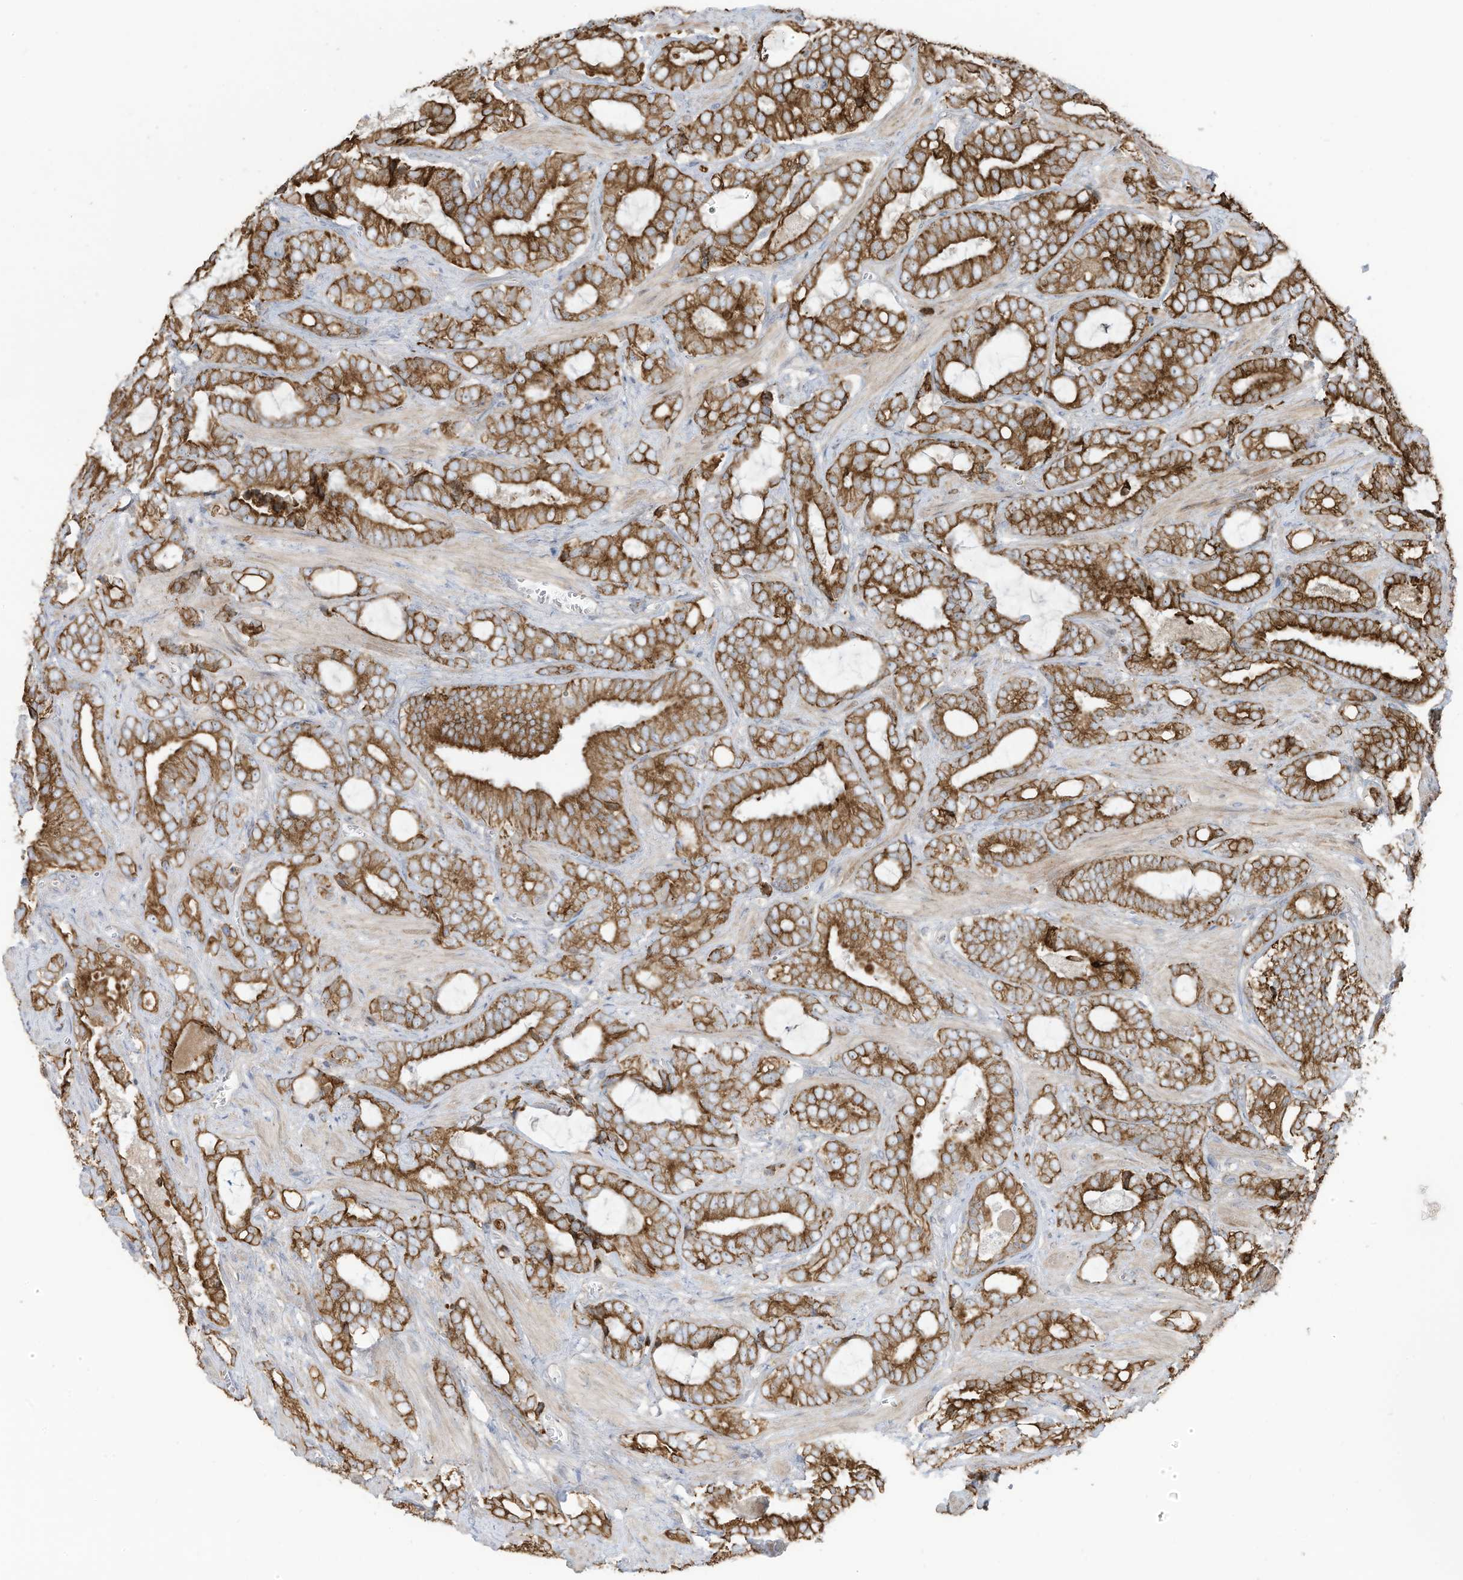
{"staining": {"intensity": "strong", "quantity": ">75%", "location": "cytoplasmic/membranous"}, "tissue": "prostate cancer", "cell_type": "Tumor cells", "image_type": "cancer", "snomed": [{"axis": "morphology", "description": "Adenocarcinoma, High grade"}, {"axis": "topography", "description": "Prostate and seminal vesicle, NOS"}], "caption": "Immunohistochemical staining of prostate high-grade adenocarcinoma demonstrates strong cytoplasmic/membranous protein positivity in about >75% of tumor cells. Ihc stains the protein of interest in brown and the nuclei are stained blue.", "gene": "CGAS", "patient": {"sex": "male", "age": 67}}